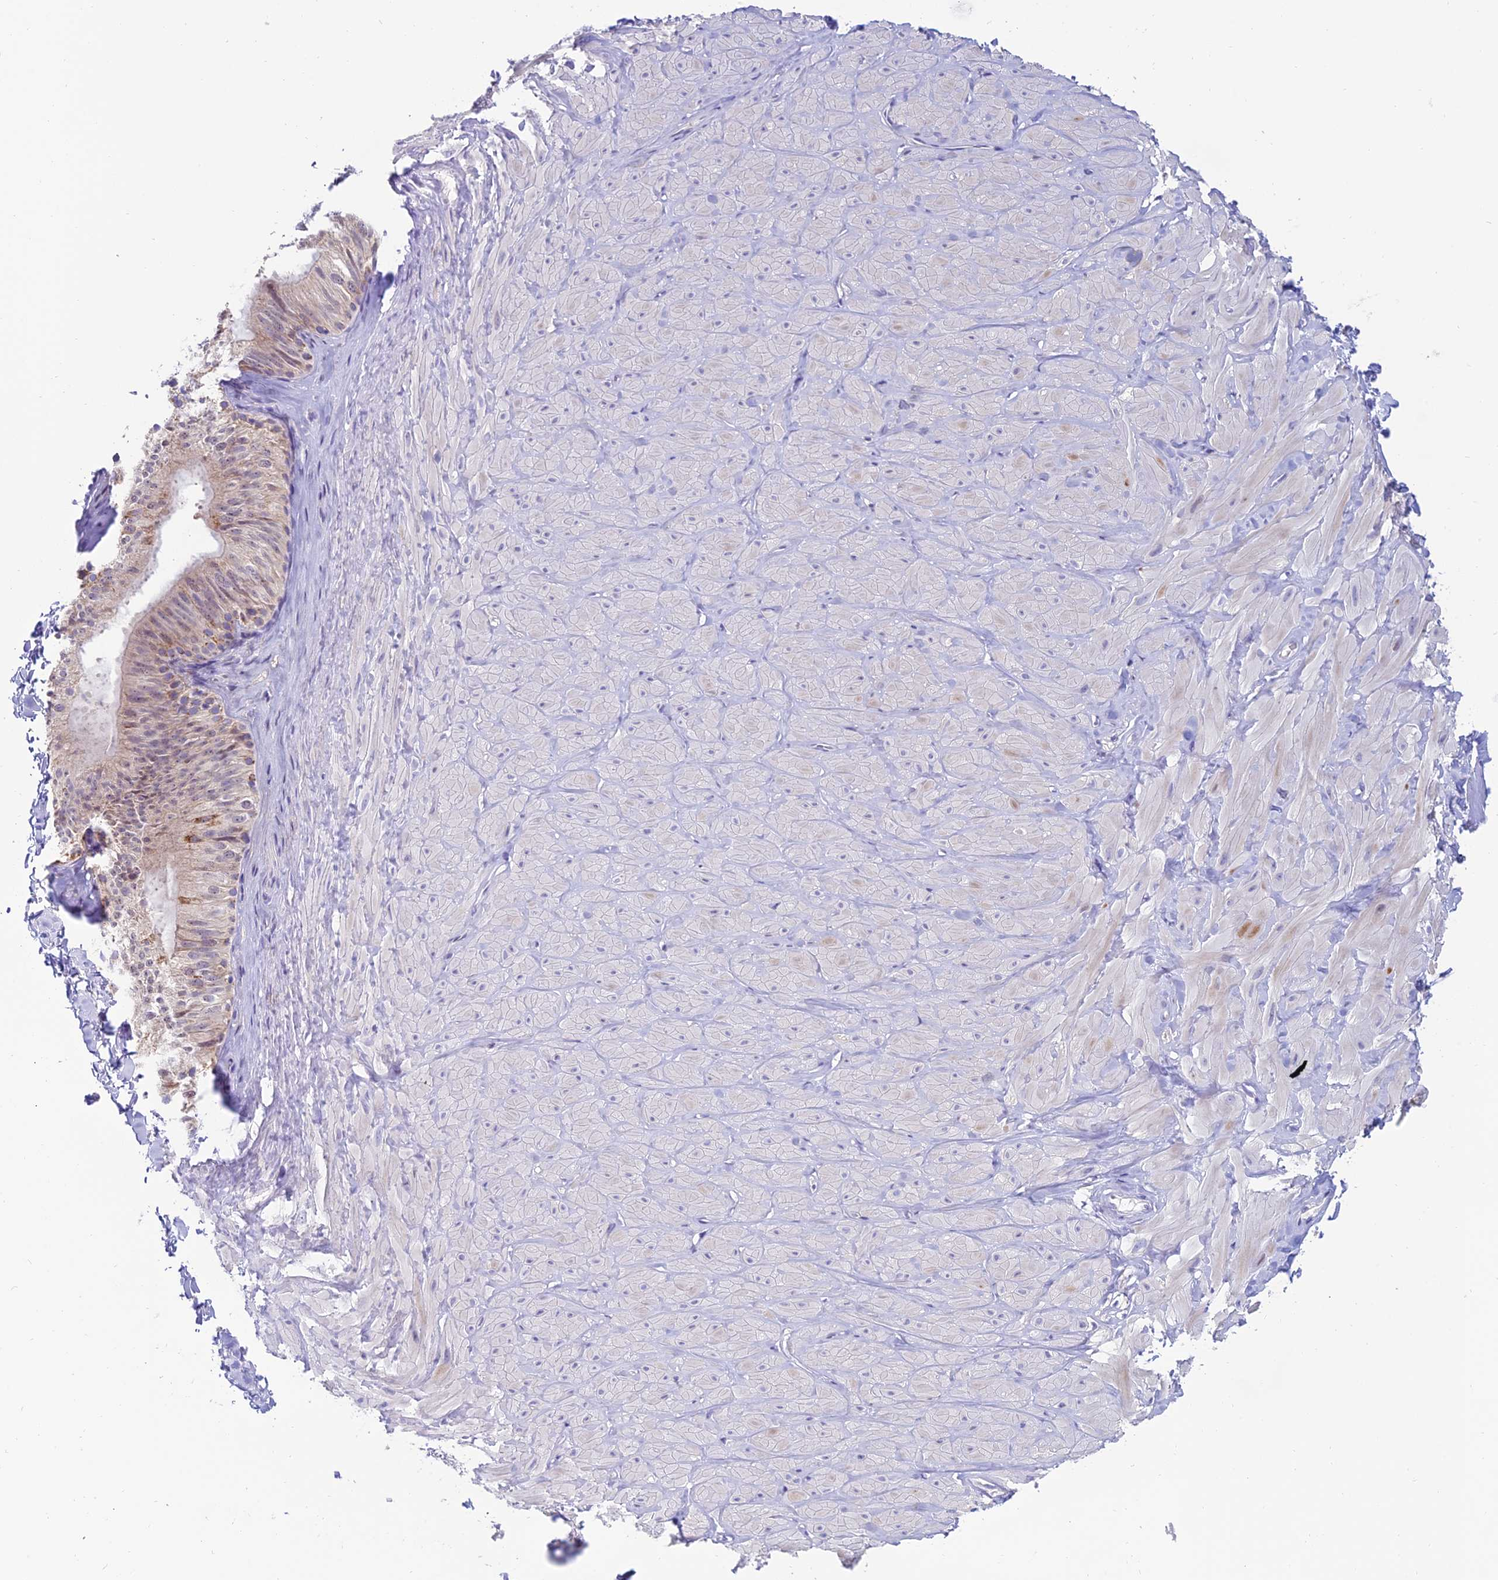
{"staining": {"intensity": "negative", "quantity": "none", "location": "none"}, "tissue": "adipose tissue", "cell_type": "Adipocytes", "image_type": "normal", "snomed": [{"axis": "morphology", "description": "Normal tissue, NOS"}, {"axis": "topography", "description": "Adipose tissue"}, {"axis": "topography", "description": "Vascular tissue"}, {"axis": "topography", "description": "Peripheral nerve tissue"}], "caption": "High power microscopy image of an immunohistochemistry (IHC) micrograph of normal adipose tissue, revealing no significant expression in adipocytes.", "gene": "SLC10A1", "patient": {"sex": "male", "age": 25}}